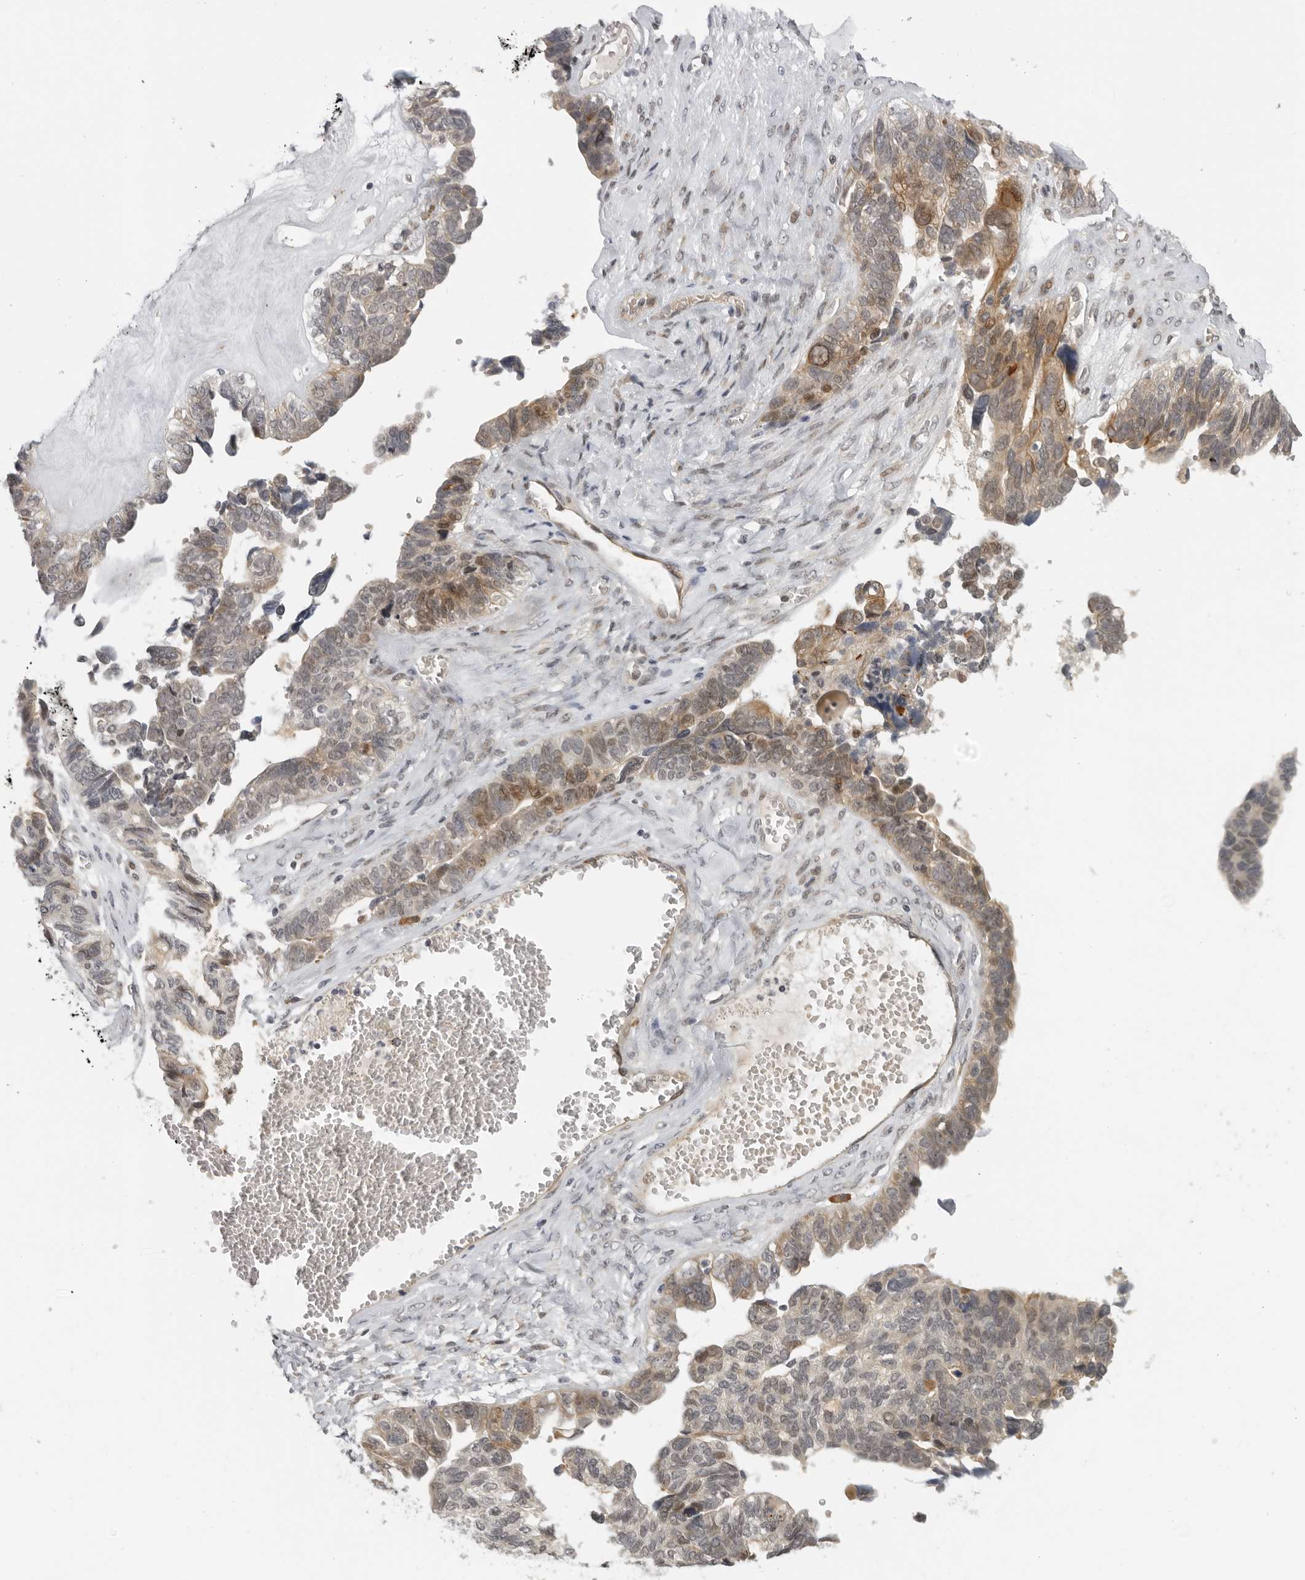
{"staining": {"intensity": "moderate", "quantity": "25%-75%", "location": "cytoplasmic/membranous,nuclear"}, "tissue": "ovarian cancer", "cell_type": "Tumor cells", "image_type": "cancer", "snomed": [{"axis": "morphology", "description": "Cystadenocarcinoma, serous, NOS"}, {"axis": "topography", "description": "Ovary"}], "caption": "This image exhibits ovarian serous cystadenocarcinoma stained with immunohistochemistry (IHC) to label a protein in brown. The cytoplasmic/membranous and nuclear of tumor cells show moderate positivity for the protein. Nuclei are counter-stained blue.", "gene": "ALPK2", "patient": {"sex": "female", "age": 79}}